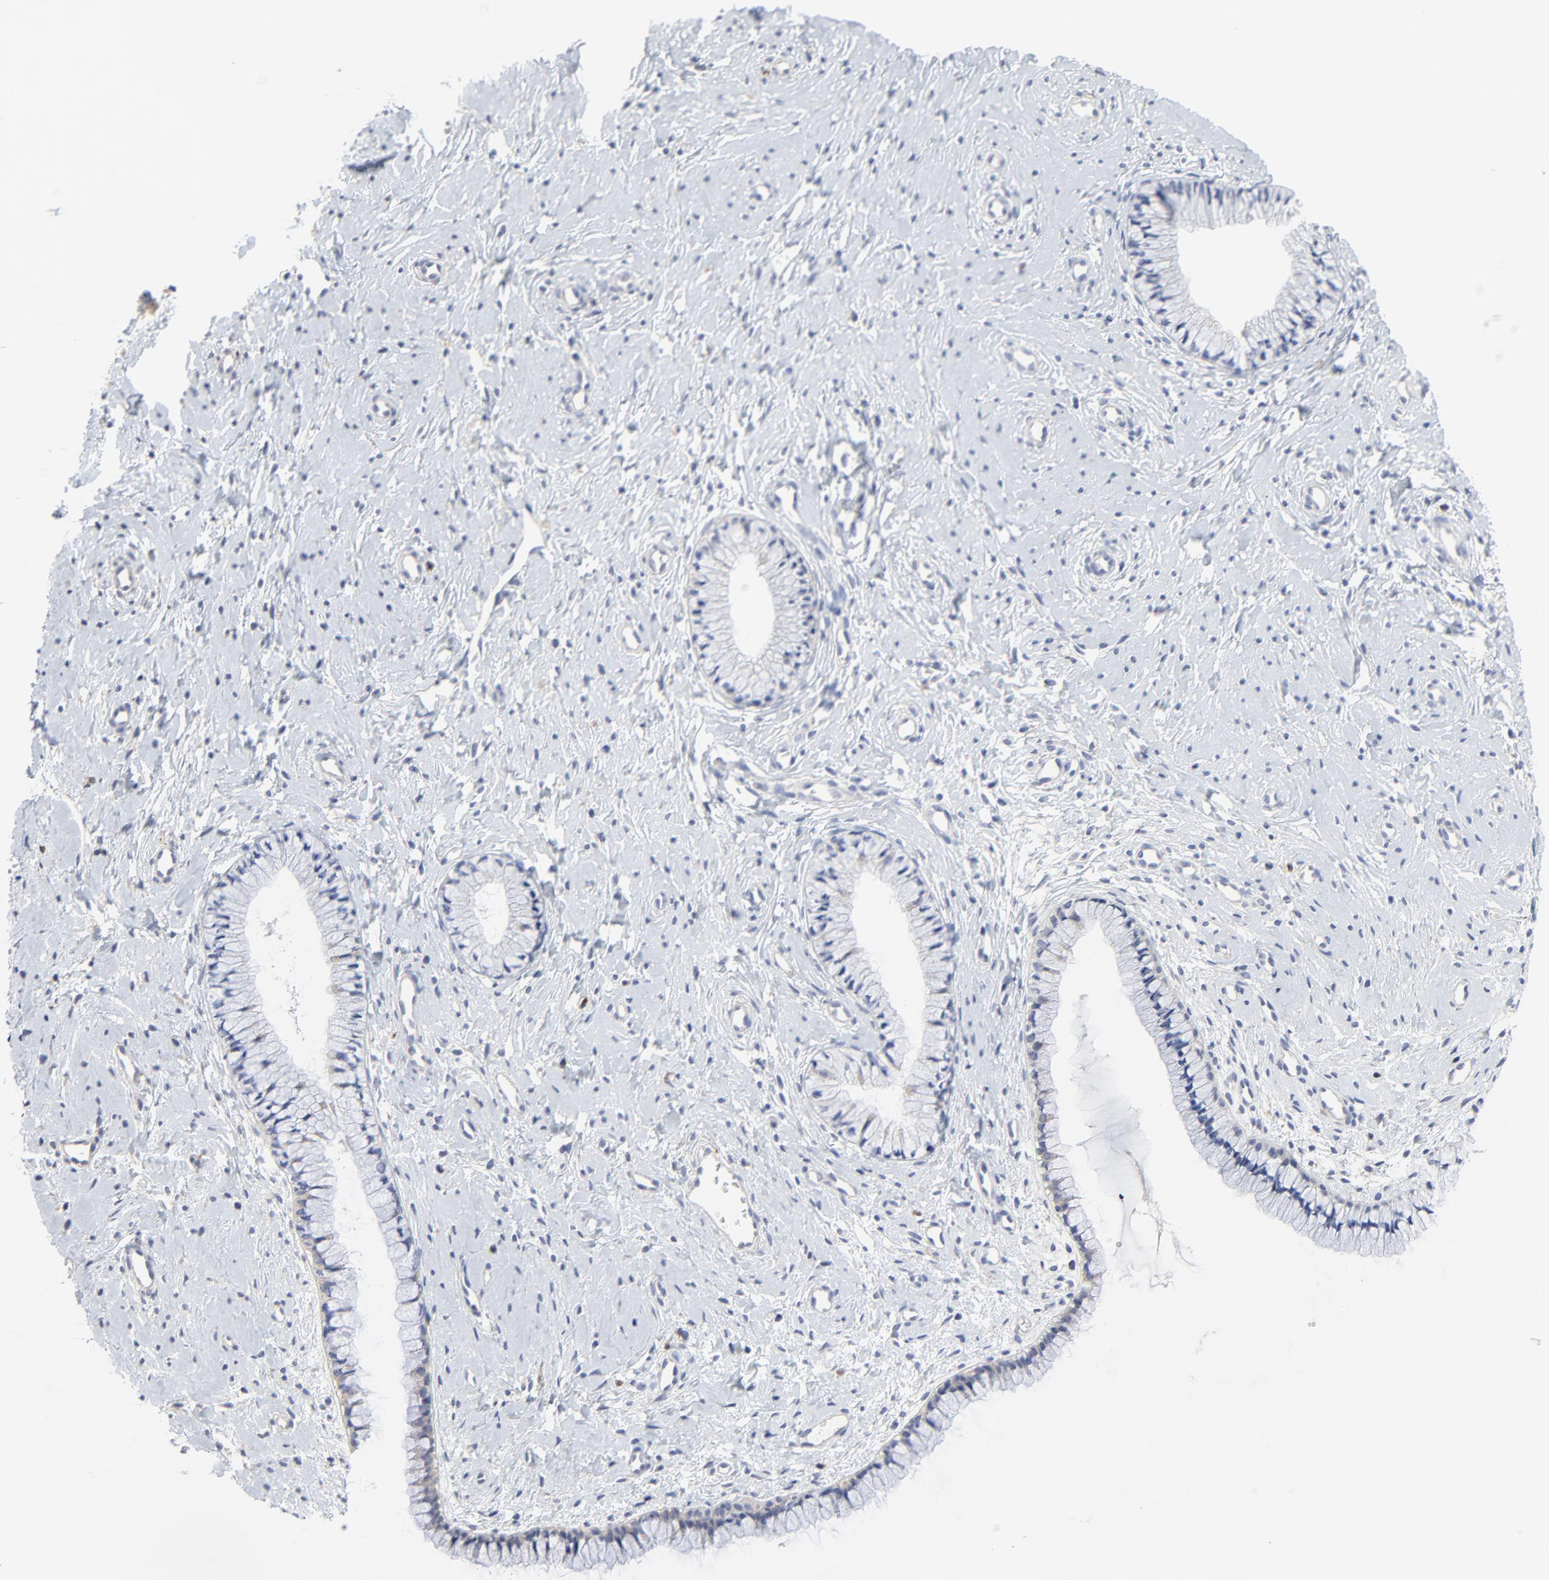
{"staining": {"intensity": "negative", "quantity": "none", "location": "none"}, "tissue": "cervix", "cell_type": "Glandular cells", "image_type": "normal", "snomed": [{"axis": "morphology", "description": "Normal tissue, NOS"}, {"axis": "topography", "description": "Cervix"}], "caption": "Immunohistochemistry (IHC) image of unremarkable cervix: cervix stained with DAB (3,3'-diaminobenzidine) reveals no significant protein expression in glandular cells.", "gene": "DHRSX", "patient": {"sex": "female", "age": 46}}